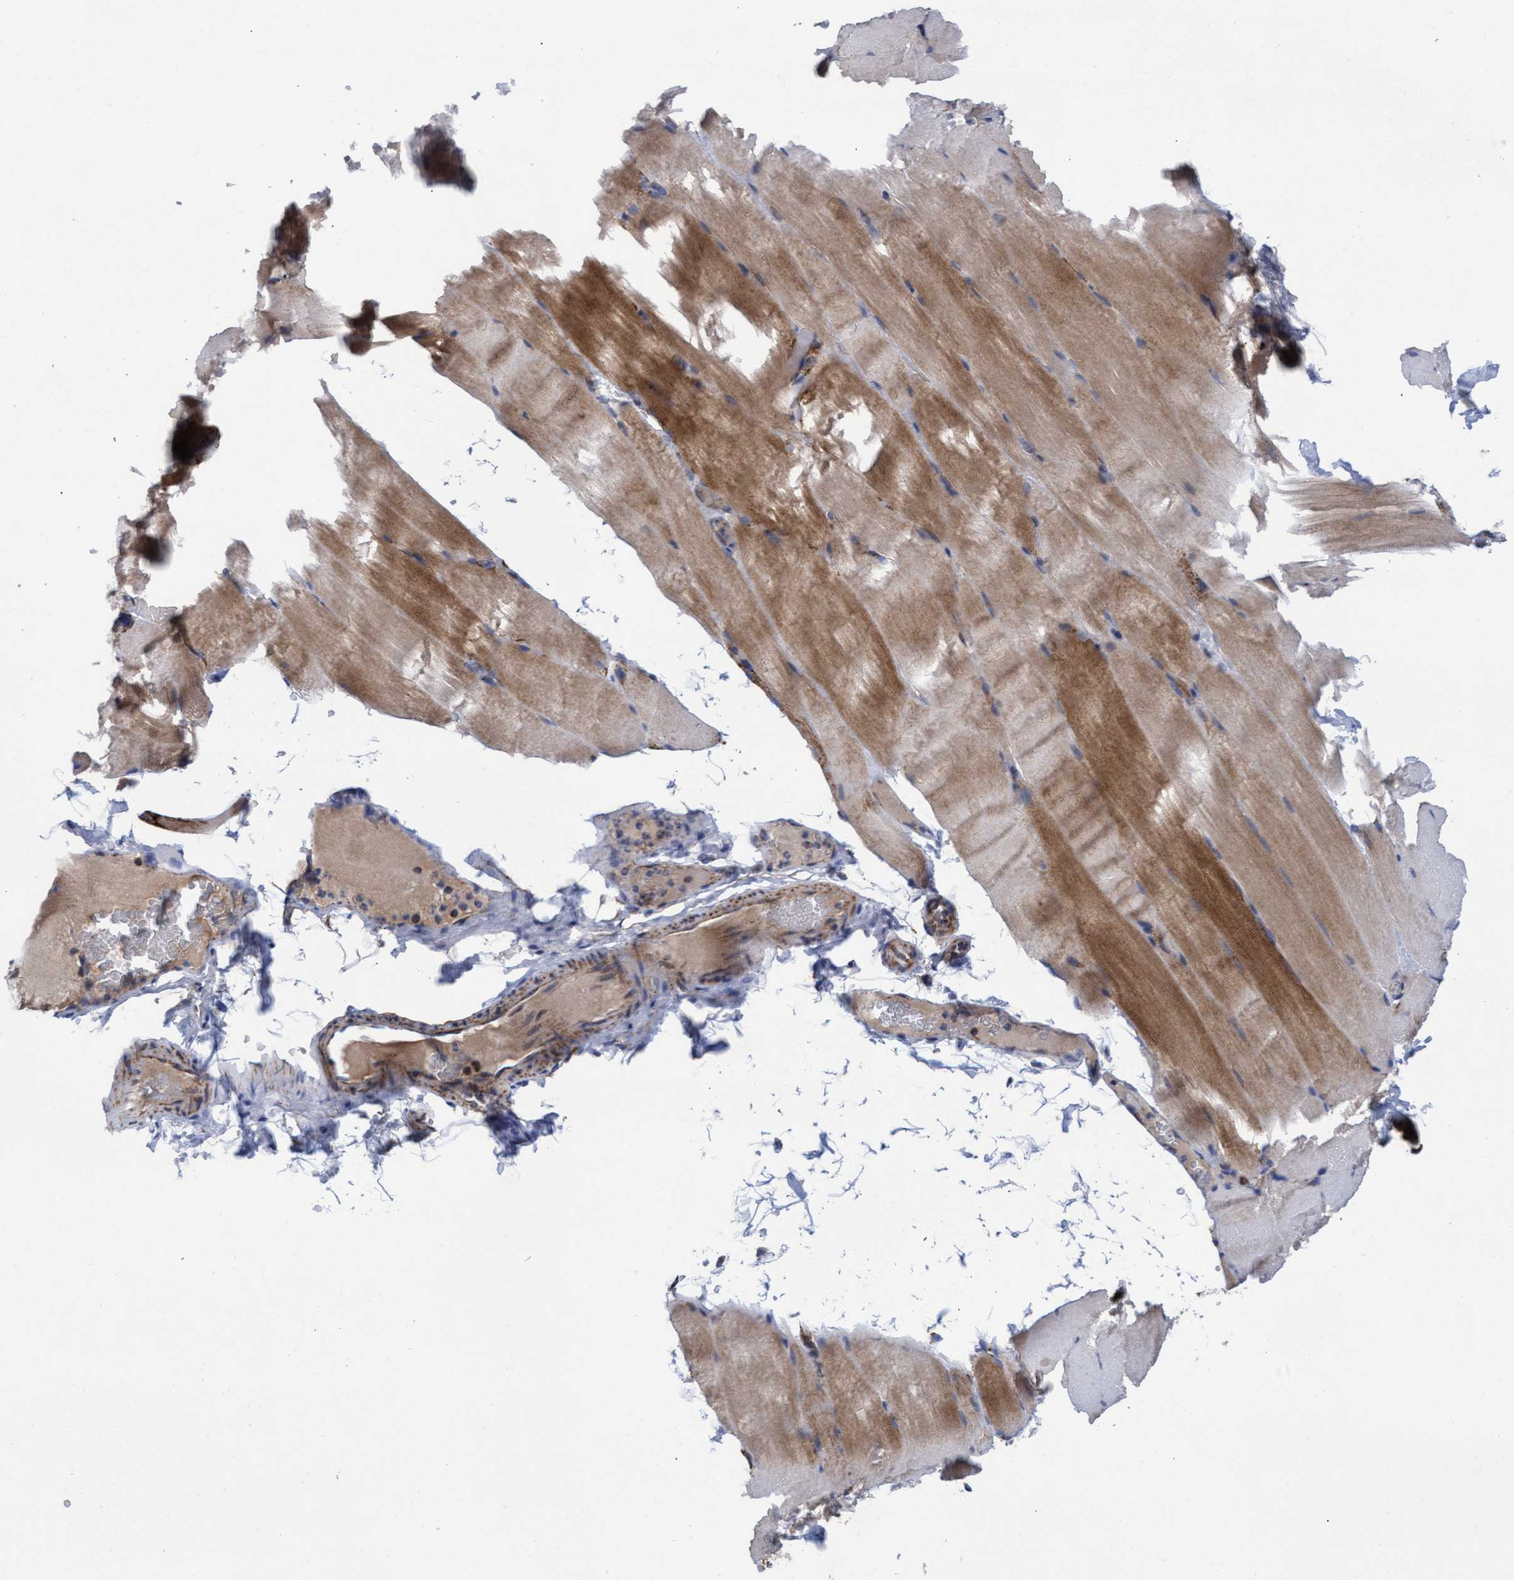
{"staining": {"intensity": "moderate", "quantity": ">75%", "location": "cytoplasmic/membranous"}, "tissue": "skeletal muscle", "cell_type": "Myocytes", "image_type": "normal", "snomed": [{"axis": "morphology", "description": "Normal tissue, NOS"}, {"axis": "topography", "description": "Skeletal muscle"}, {"axis": "topography", "description": "Parathyroid gland"}], "caption": "This photomicrograph shows IHC staining of normal skeletal muscle, with medium moderate cytoplasmic/membranous positivity in approximately >75% of myocytes.", "gene": "MRPL38", "patient": {"sex": "female", "age": 37}}